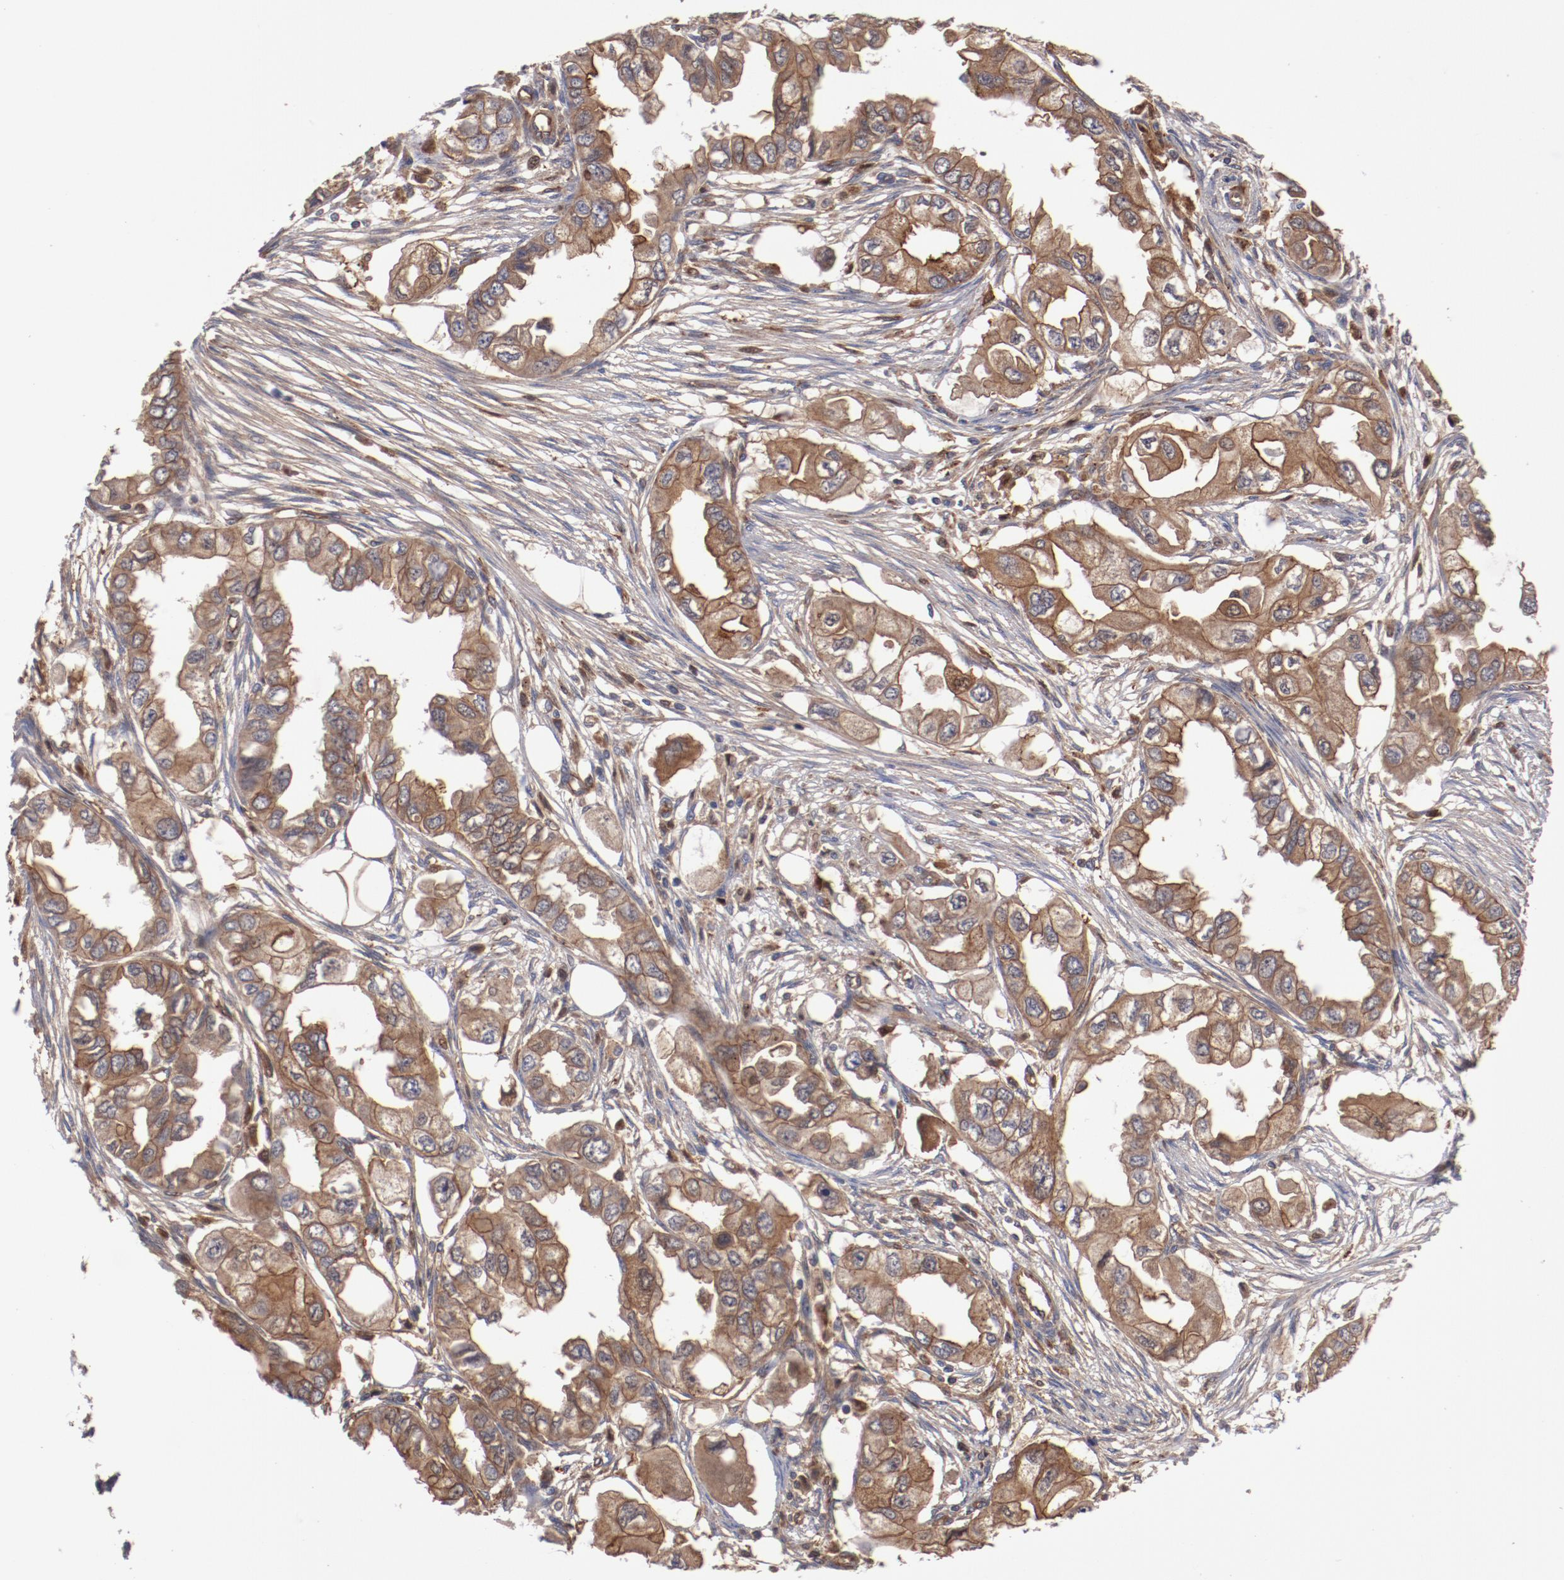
{"staining": {"intensity": "moderate", "quantity": "25%-75%", "location": "cytoplasmic/membranous"}, "tissue": "endometrial cancer", "cell_type": "Tumor cells", "image_type": "cancer", "snomed": [{"axis": "morphology", "description": "Adenocarcinoma, NOS"}, {"axis": "topography", "description": "Endometrium"}], "caption": "A brown stain labels moderate cytoplasmic/membranous positivity of a protein in human adenocarcinoma (endometrial) tumor cells. (Stains: DAB in brown, nuclei in blue, Microscopy: brightfield microscopy at high magnification).", "gene": "DNAAF2", "patient": {"sex": "female", "age": 67}}